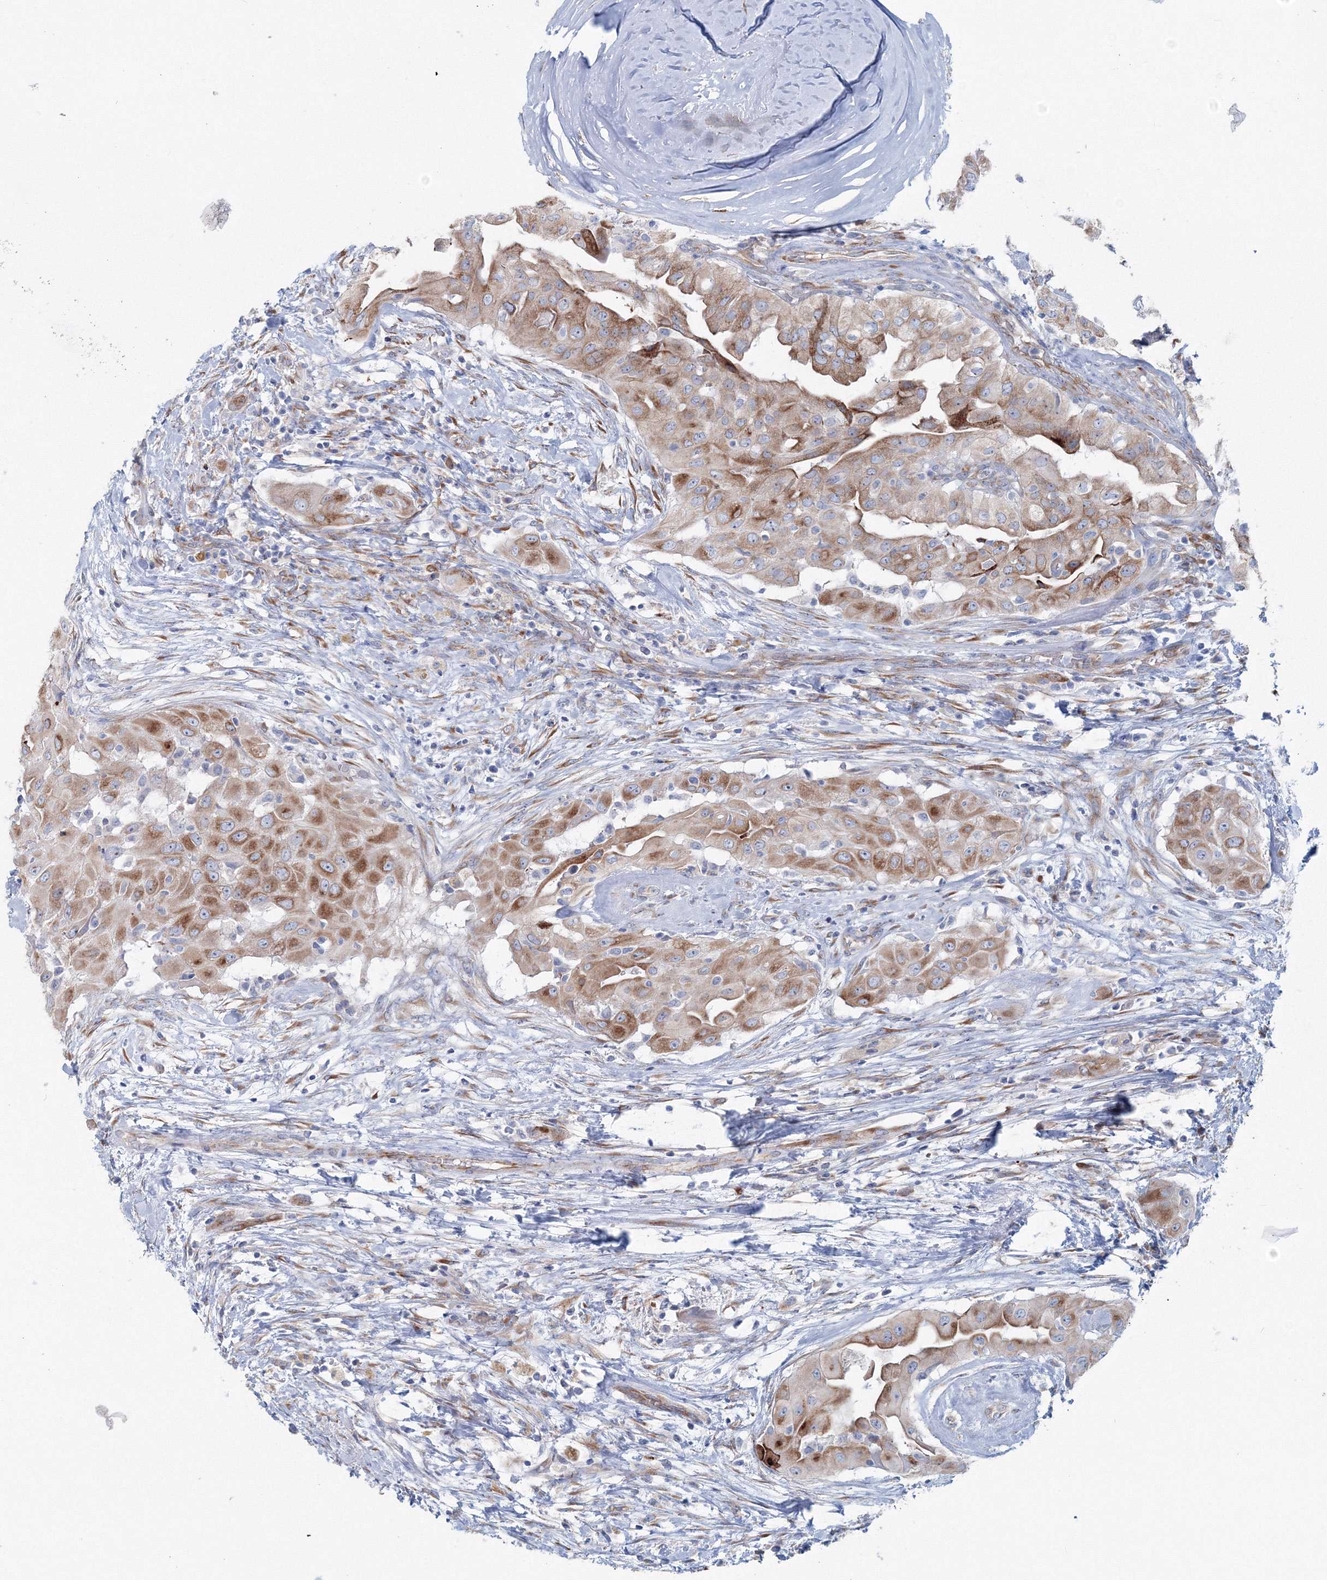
{"staining": {"intensity": "moderate", "quantity": ">75%", "location": "cytoplasmic/membranous"}, "tissue": "thyroid cancer", "cell_type": "Tumor cells", "image_type": "cancer", "snomed": [{"axis": "morphology", "description": "Papillary adenocarcinoma, NOS"}, {"axis": "topography", "description": "Thyroid gland"}], "caption": "Human papillary adenocarcinoma (thyroid) stained for a protein (brown) shows moderate cytoplasmic/membranous positive expression in approximately >75% of tumor cells.", "gene": "RCN1", "patient": {"sex": "female", "age": 59}}